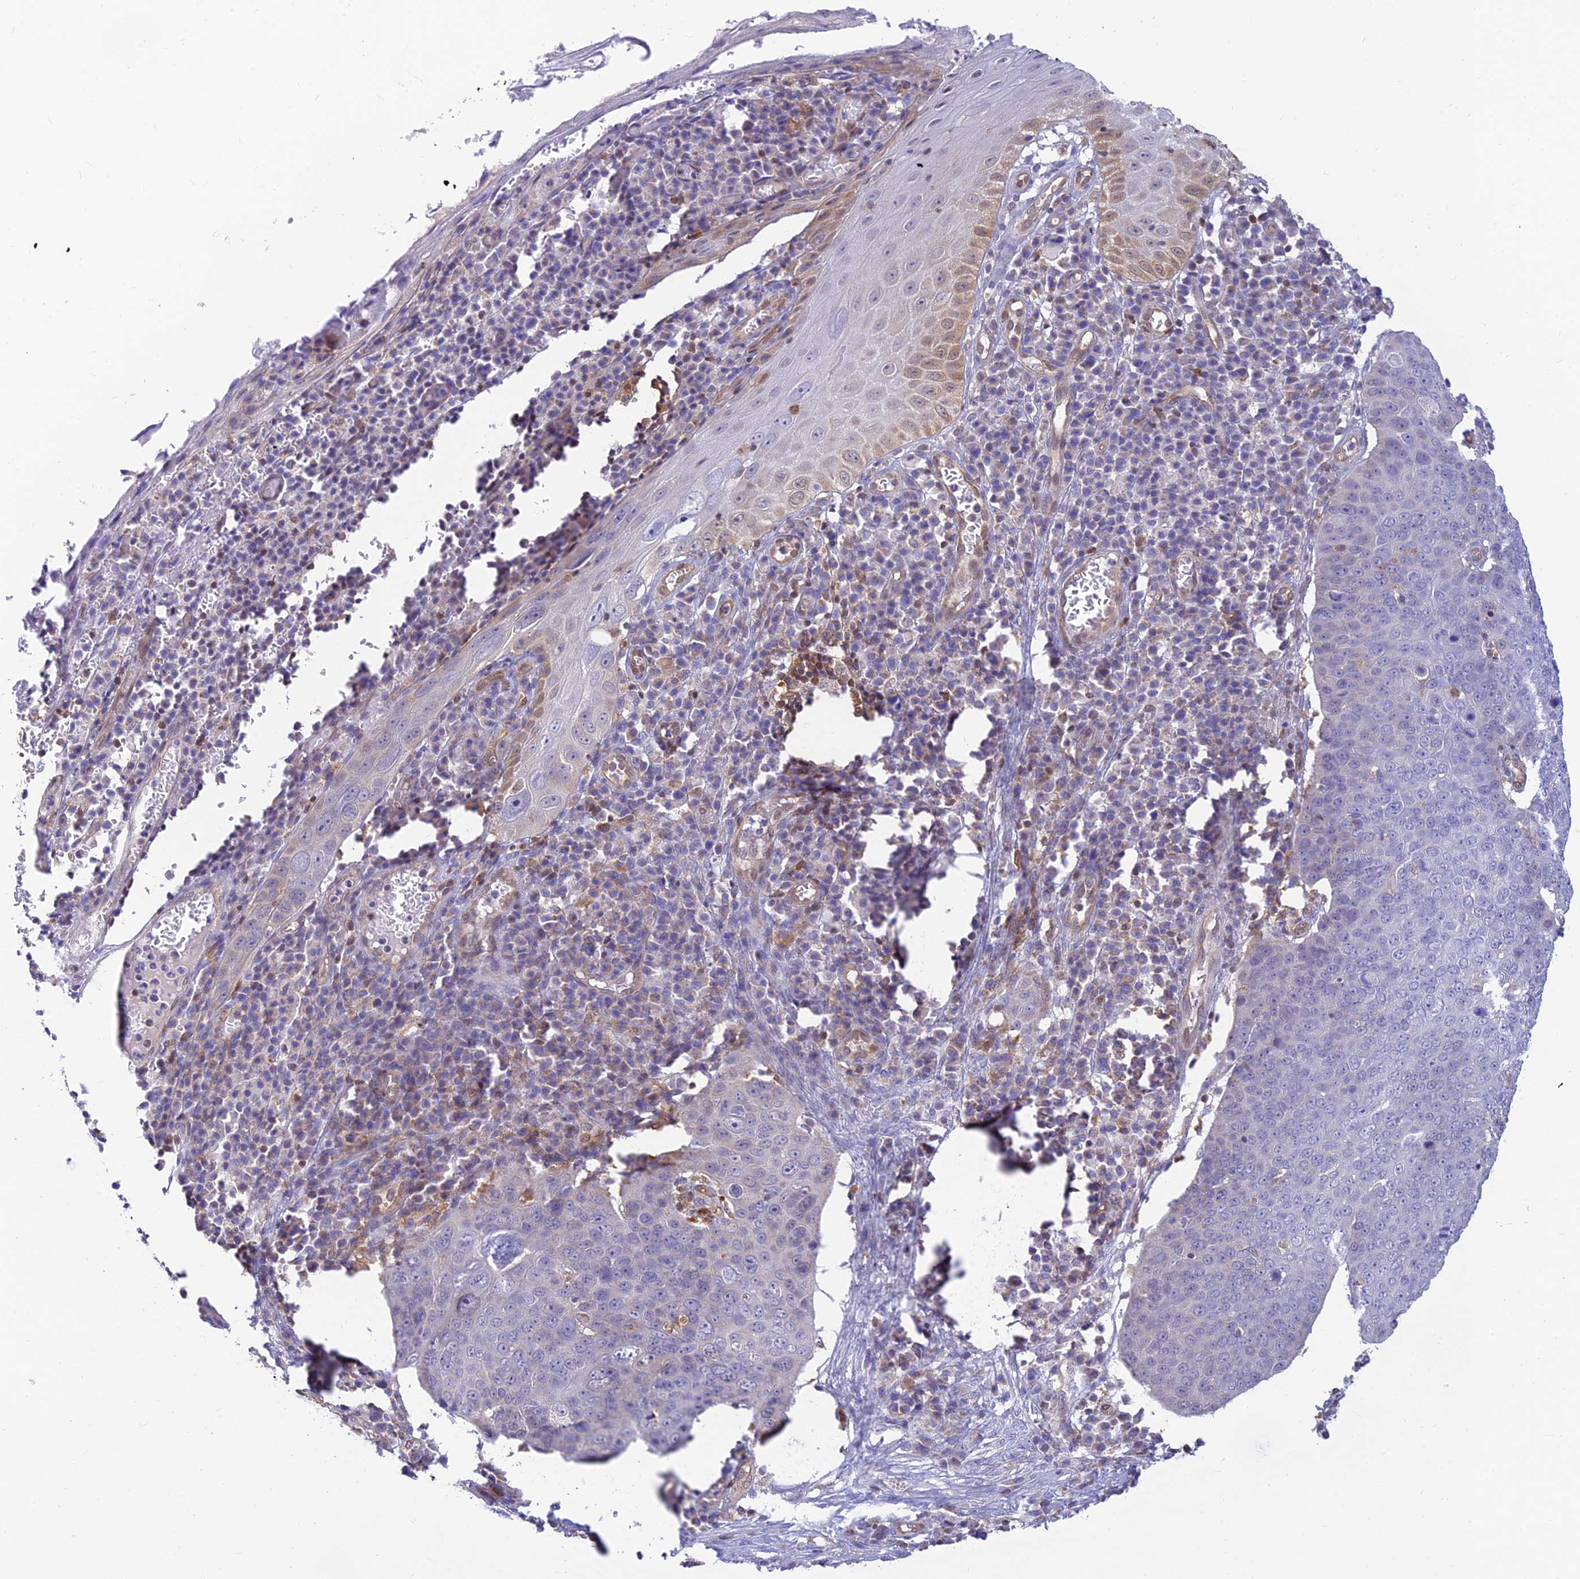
{"staining": {"intensity": "negative", "quantity": "none", "location": "none"}, "tissue": "skin cancer", "cell_type": "Tumor cells", "image_type": "cancer", "snomed": [{"axis": "morphology", "description": "Squamous cell carcinoma, NOS"}, {"axis": "topography", "description": "Skin"}], "caption": "High magnification brightfield microscopy of skin cancer (squamous cell carcinoma) stained with DAB (3,3'-diaminobenzidine) (brown) and counterstained with hematoxylin (blue): tumor cells show no significant positivity.", "gene": "LYSMD2", "patient": {"sex": "male", "age": 71}}